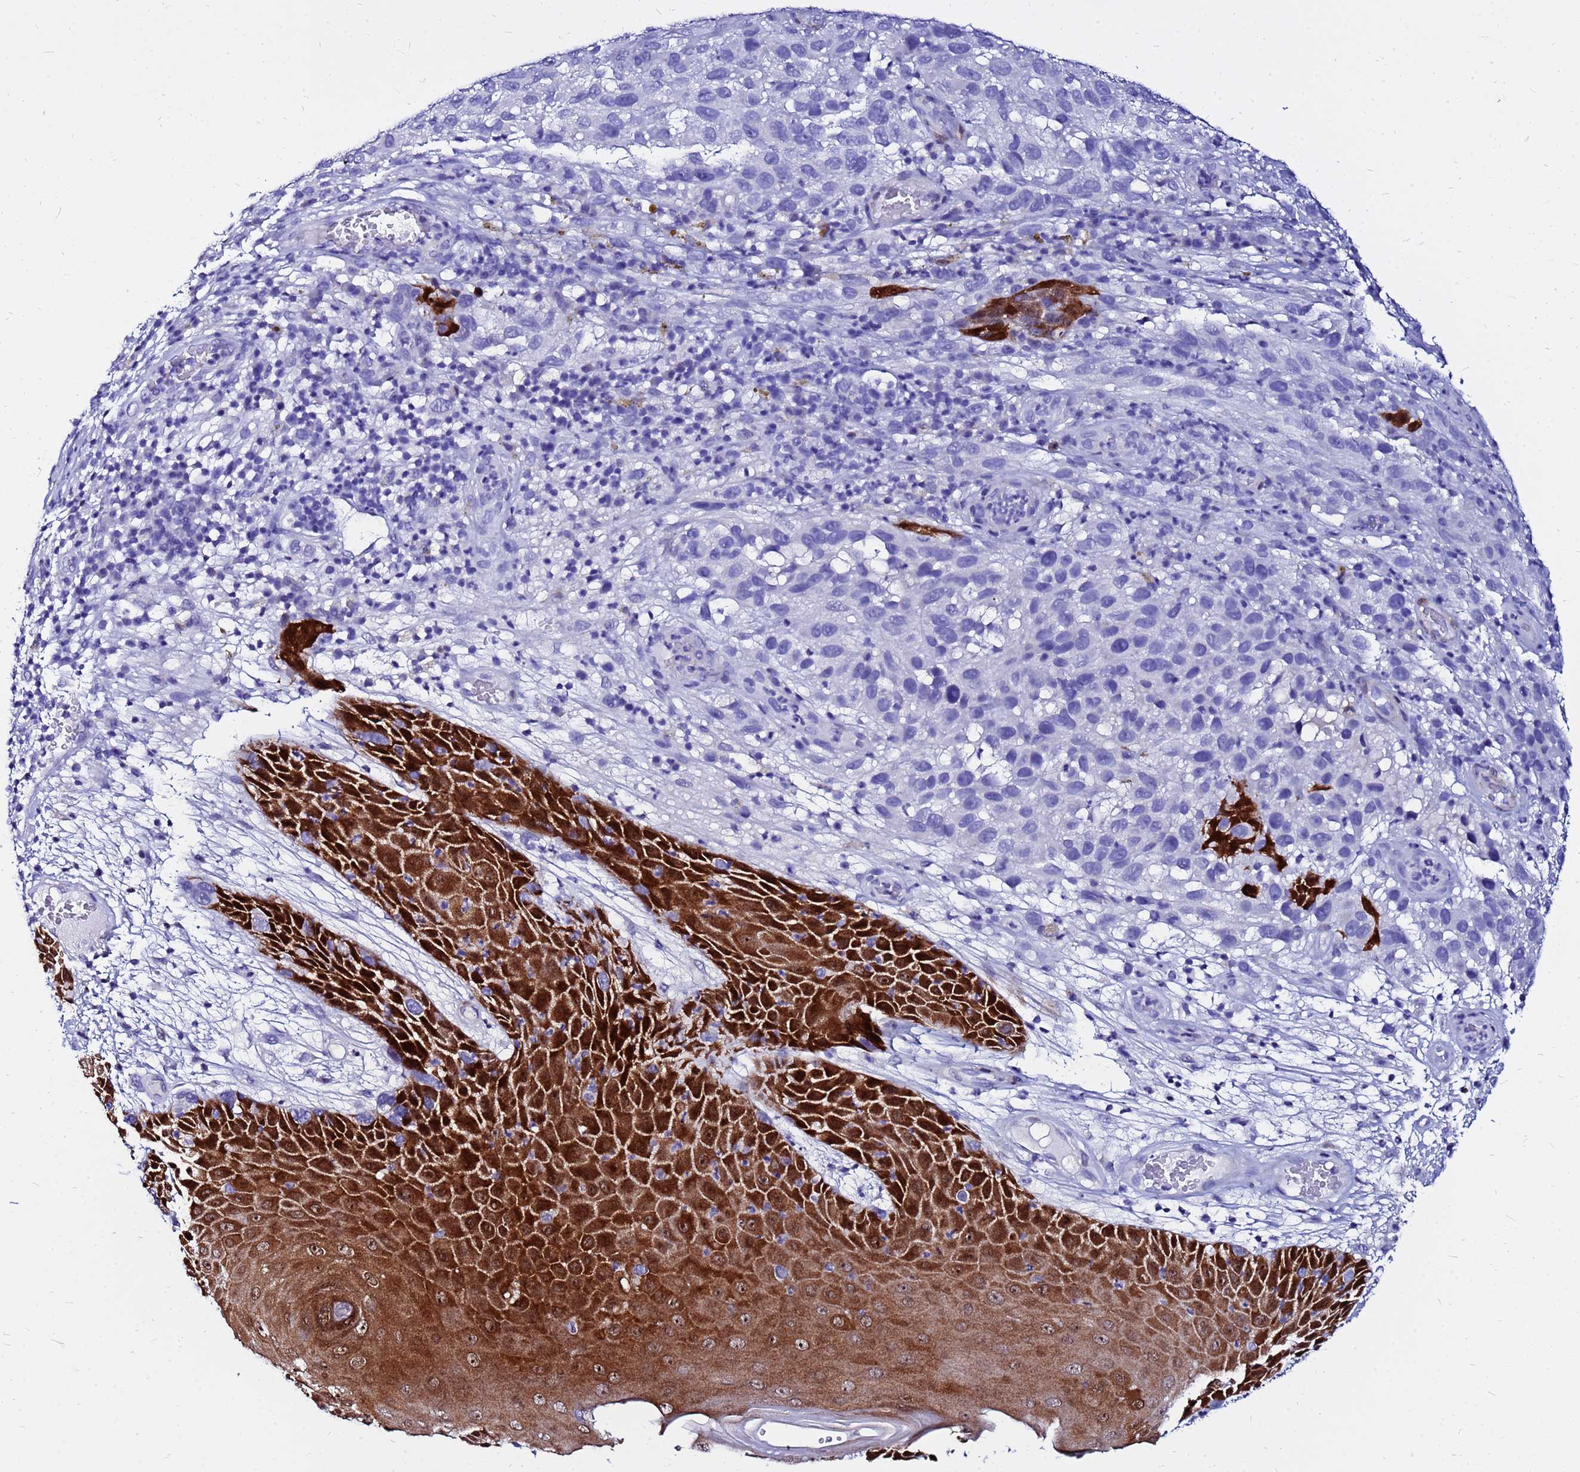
{"staining": {"intensity": "negative", "quantity": "none", "location": "none"}, "tissue": "melanoma", "cell_type": "Tumor cells", "image_type": "cancer", "snomed": [{"axis": "morphology", "description": "Malignant melanoma, NOS"}, {"axis": "topography", "description": "Skin"}], "caption": "High magnification brightfield microscopy of melanoma stained with DAB (brown) and counterstained with hematoxylin (blue): tumor cells show no significant staining. (Brightfield microscopy of DAB immunohistochemistry (IHC) at high magnification).", "gene": "PPP1R14C", "patient": {"sex": "female", "age": 96}}